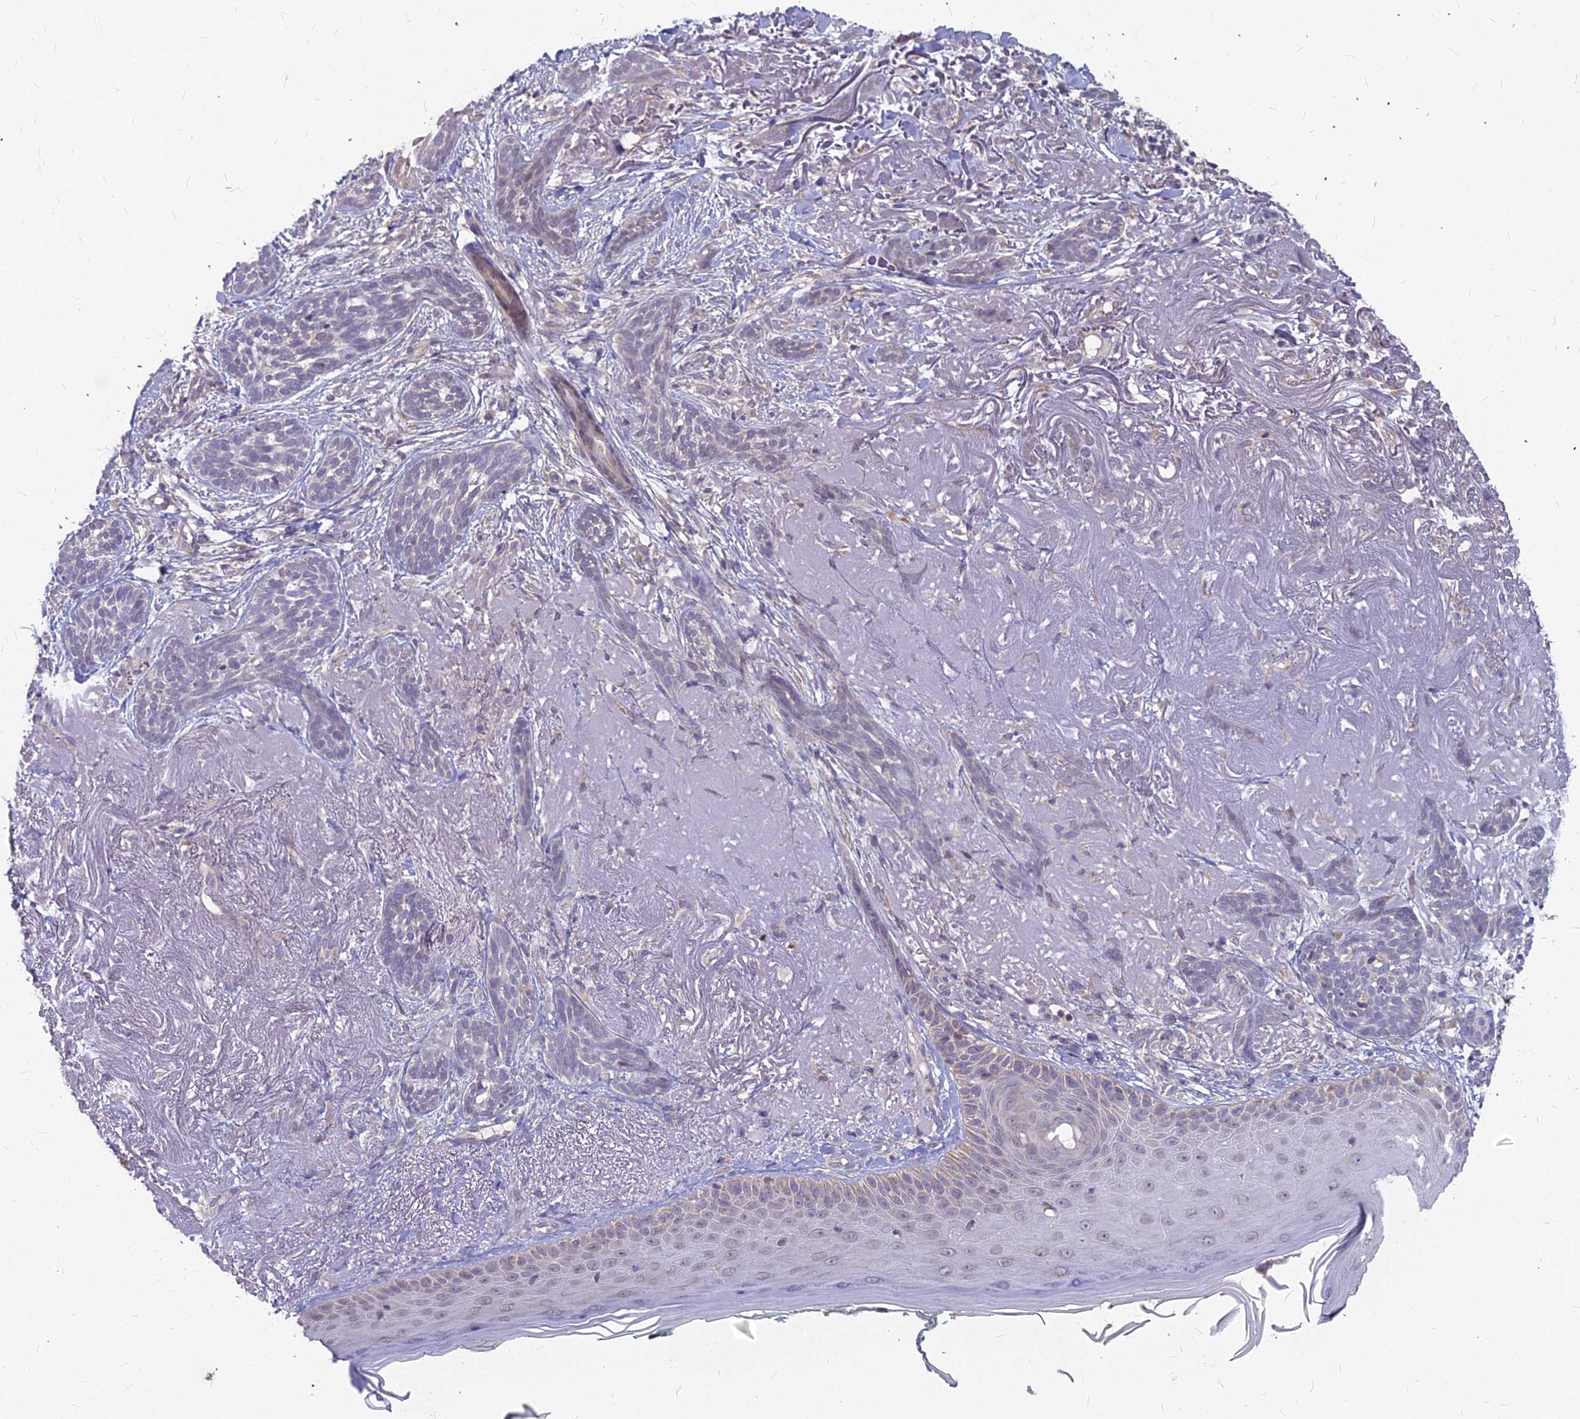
{"staining": {"intensity": "negative", "quantity": "none", "location": "none"}, "tissue": "skin cancer", "cell_type": "Tumor cells", "image_type": "cancer", "snomed": [{"axis": "morphology", "description": "Basal cell carcinoma"}, {"axis": "topography", "description": "Skin"}], "caption": "Immunohistochemistry (IHC) image of neoplastic tissue: skin cancer stained with DAB demonstrates no significant protein expression in tumor cells.", "gene": "MICU2", "patient": {"sex": "male", "age": 71}}